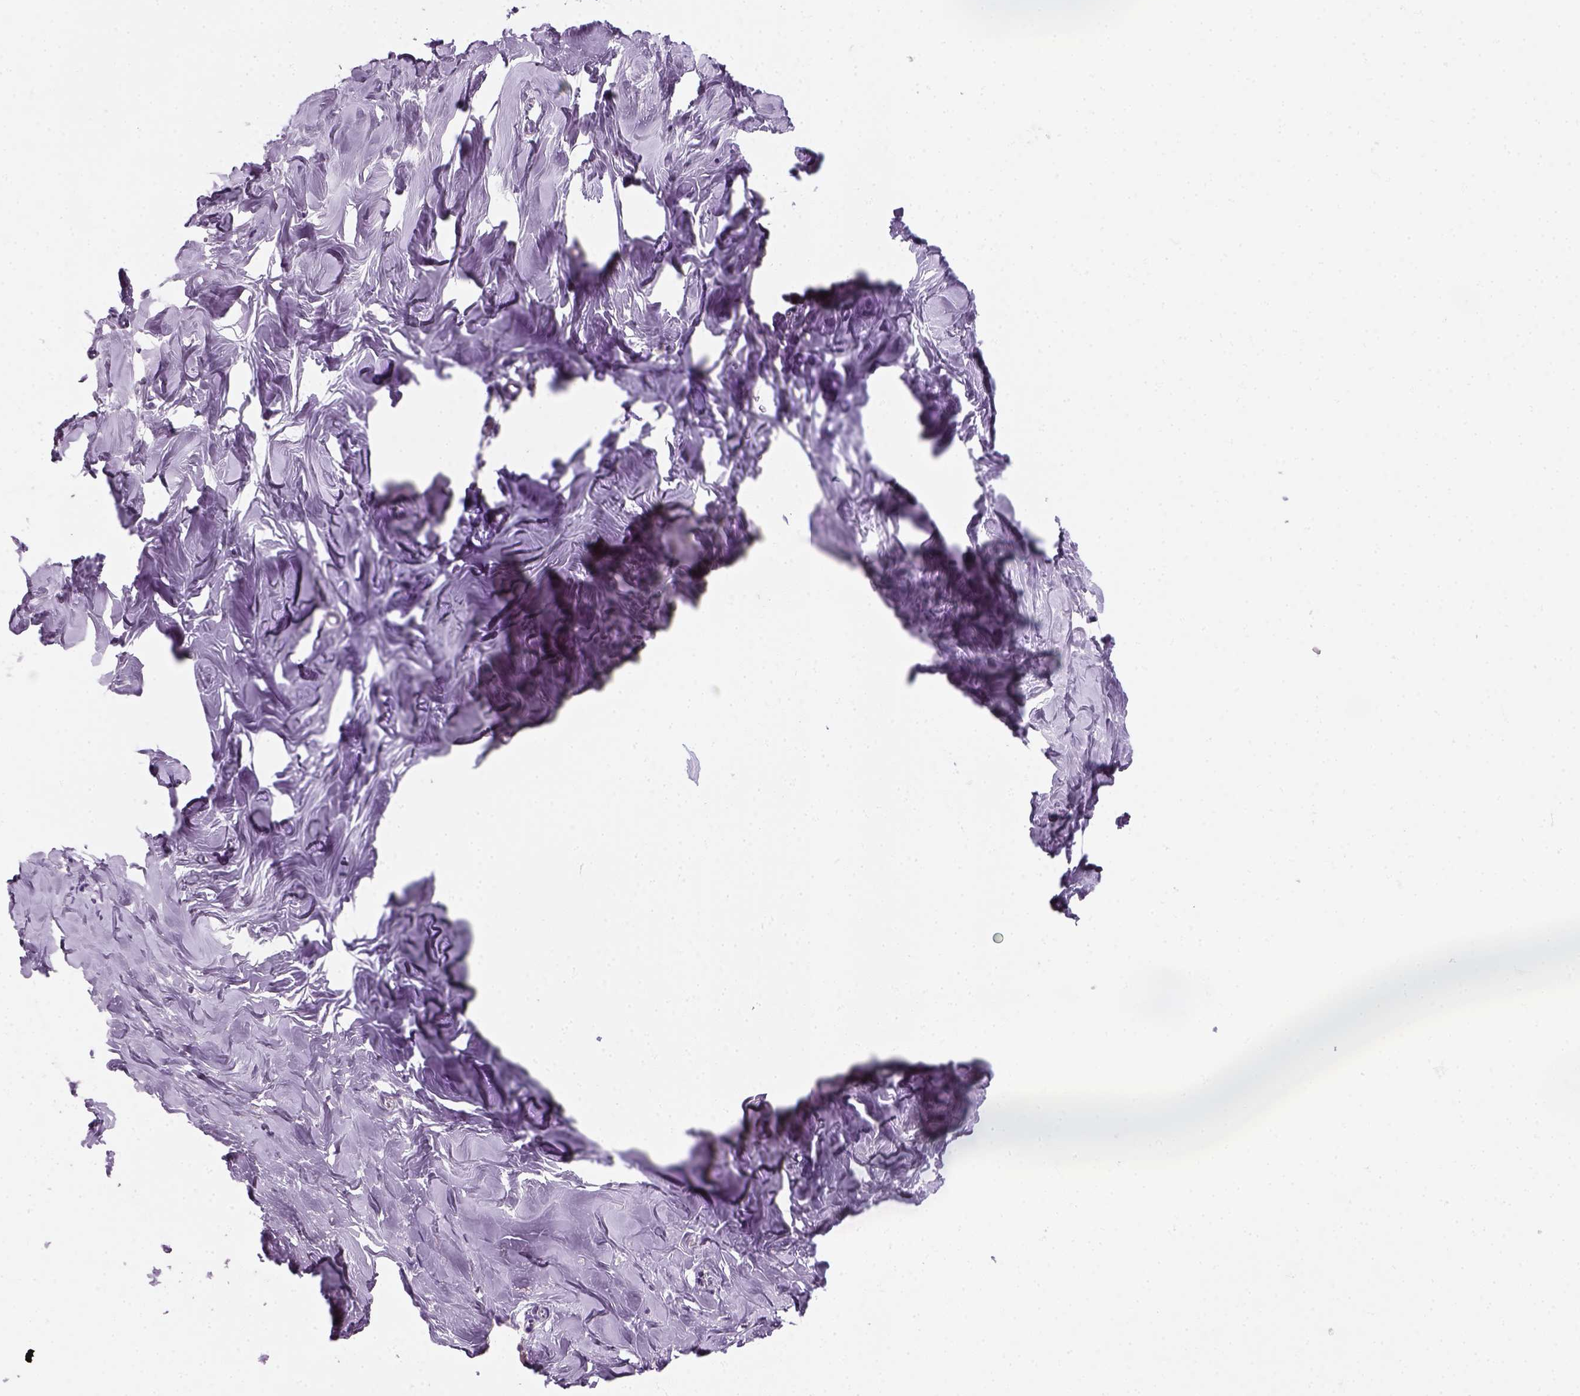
{"staining": {"intensity": "negative", "quantity": "none", "location": "none"}, "tissue": "breast", "cell_type": "Adipocytes", "image_type": "normal", "snomed": [{"axis": "morphology", "description": "Normal tissue, NOS"}, {"axis": "topography", "description": "Breast"}], "caption": "Immunohistochemical staining of benign human breast shows no significant positivity in adipocytes. (Brightfield microscopy of DAB (3,3'-diaminobenzidine) immunohistochemistry at high magnification).", "gene": "IL4", "patient": {"sex": "female", "age": 27}}